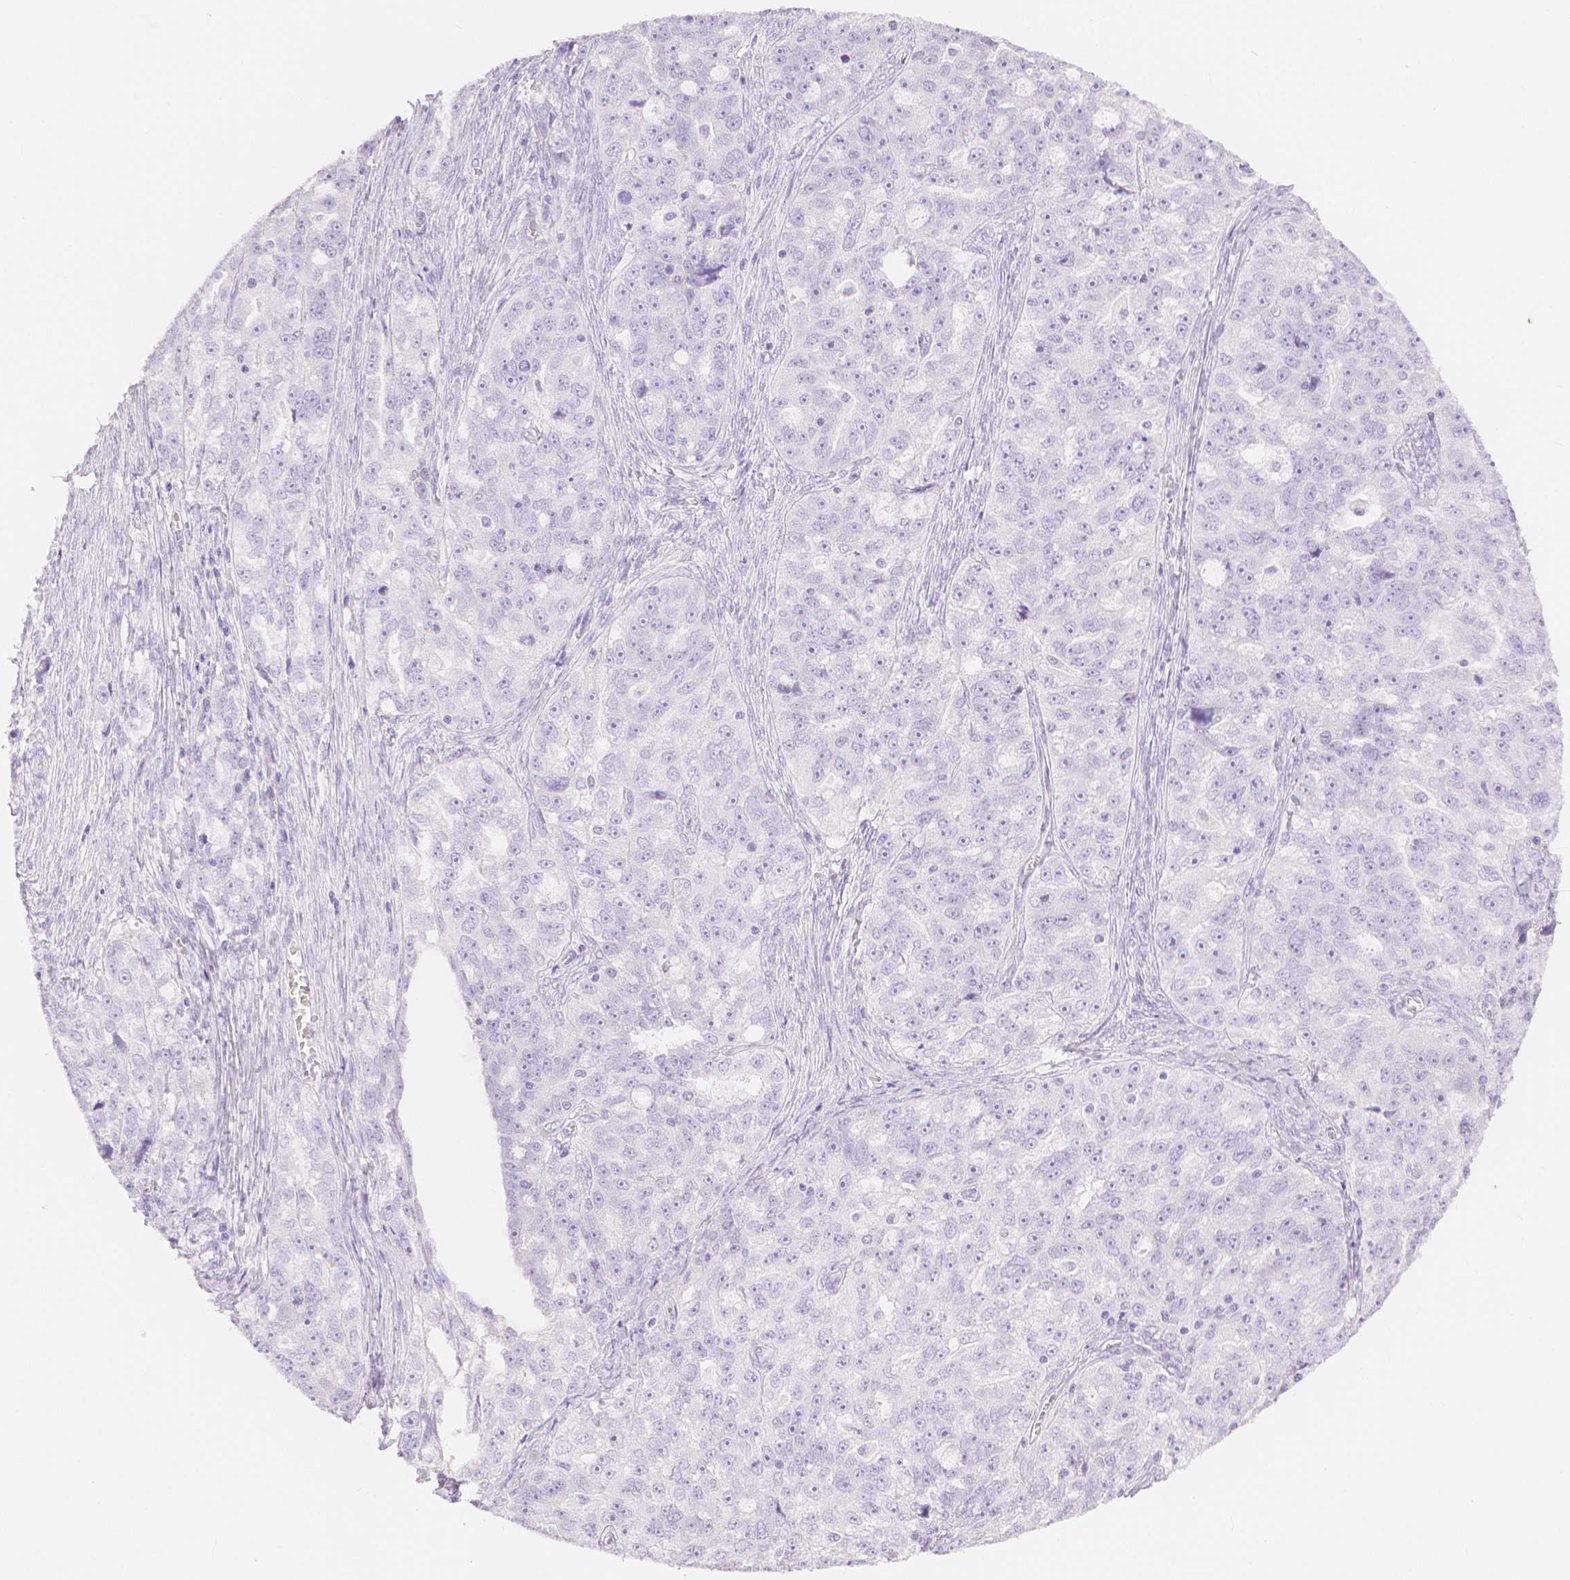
{"staining": {"intensity": "negative", "quantity": "none", "location": "none"}, "tissue": "ovarian cancer", "cell_type": "Tumor cells", "image_type": "cancer", "snomed": [{"axis": "morphology", "description": "Cystadenocarcinoma, serous, NOS"}, {"axis": "topography", "description": "Ovary"}], "caption": "The IHC image has no significant staining in tumor cells of ovarian serous cystadenocarcinoma tissue.", "gene": "SLC27A5", "patient": {"sex": "female", "age": 51}}